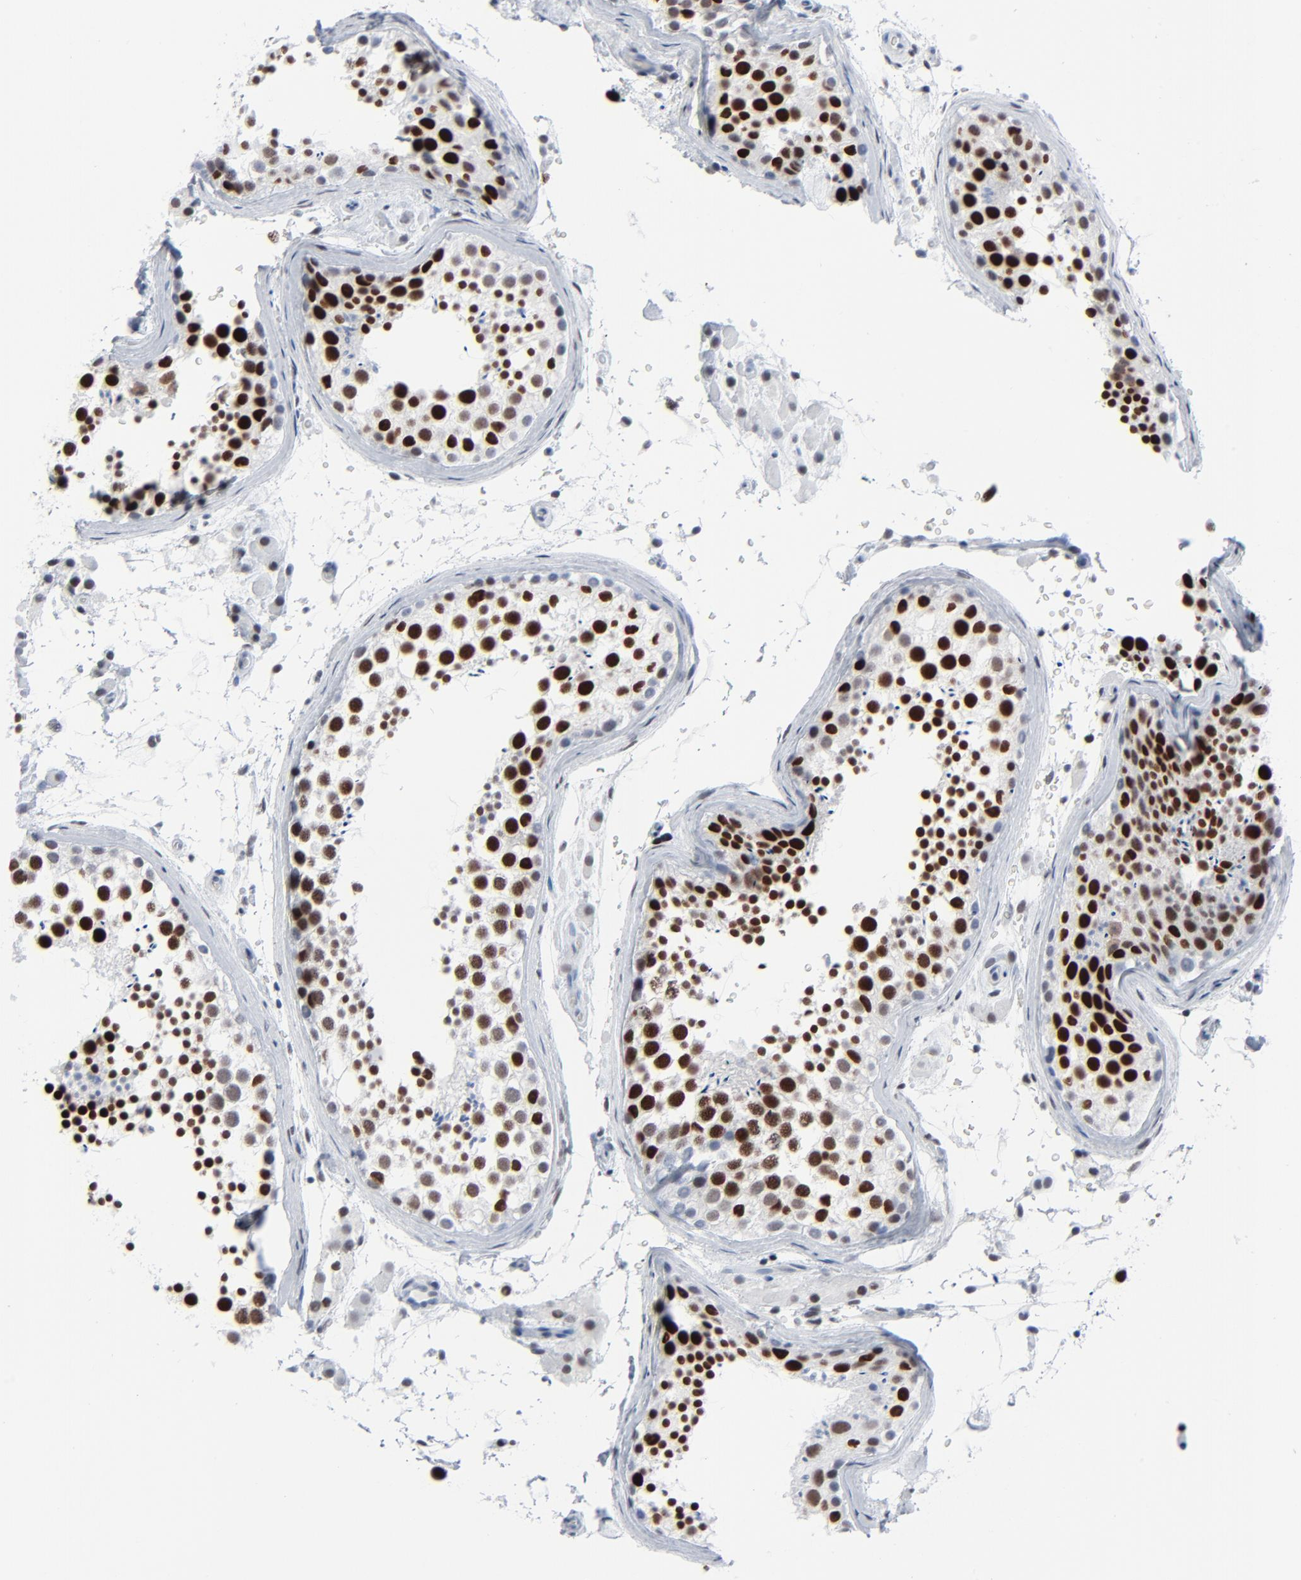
{"staining": {"intensity": "strong", "quantity": ">75%", "location": "nuclear"}, "tissue": "testis", "cell_type": "Cells in seminiferous ducts", "image_type": "normal", "snomed": [{"axis": "morphology", "description": "Normal tissue, NOS"}, {"axis": "topography", "description": "Testis"}], "caption": "Immunohistochemical staining of benign human testis reveals high levels of strong nuclear expression in about >75% of cells in seminiferous ducts.", "gene": "SIRT1", "patient": {"sex": "male", "age": 46}}